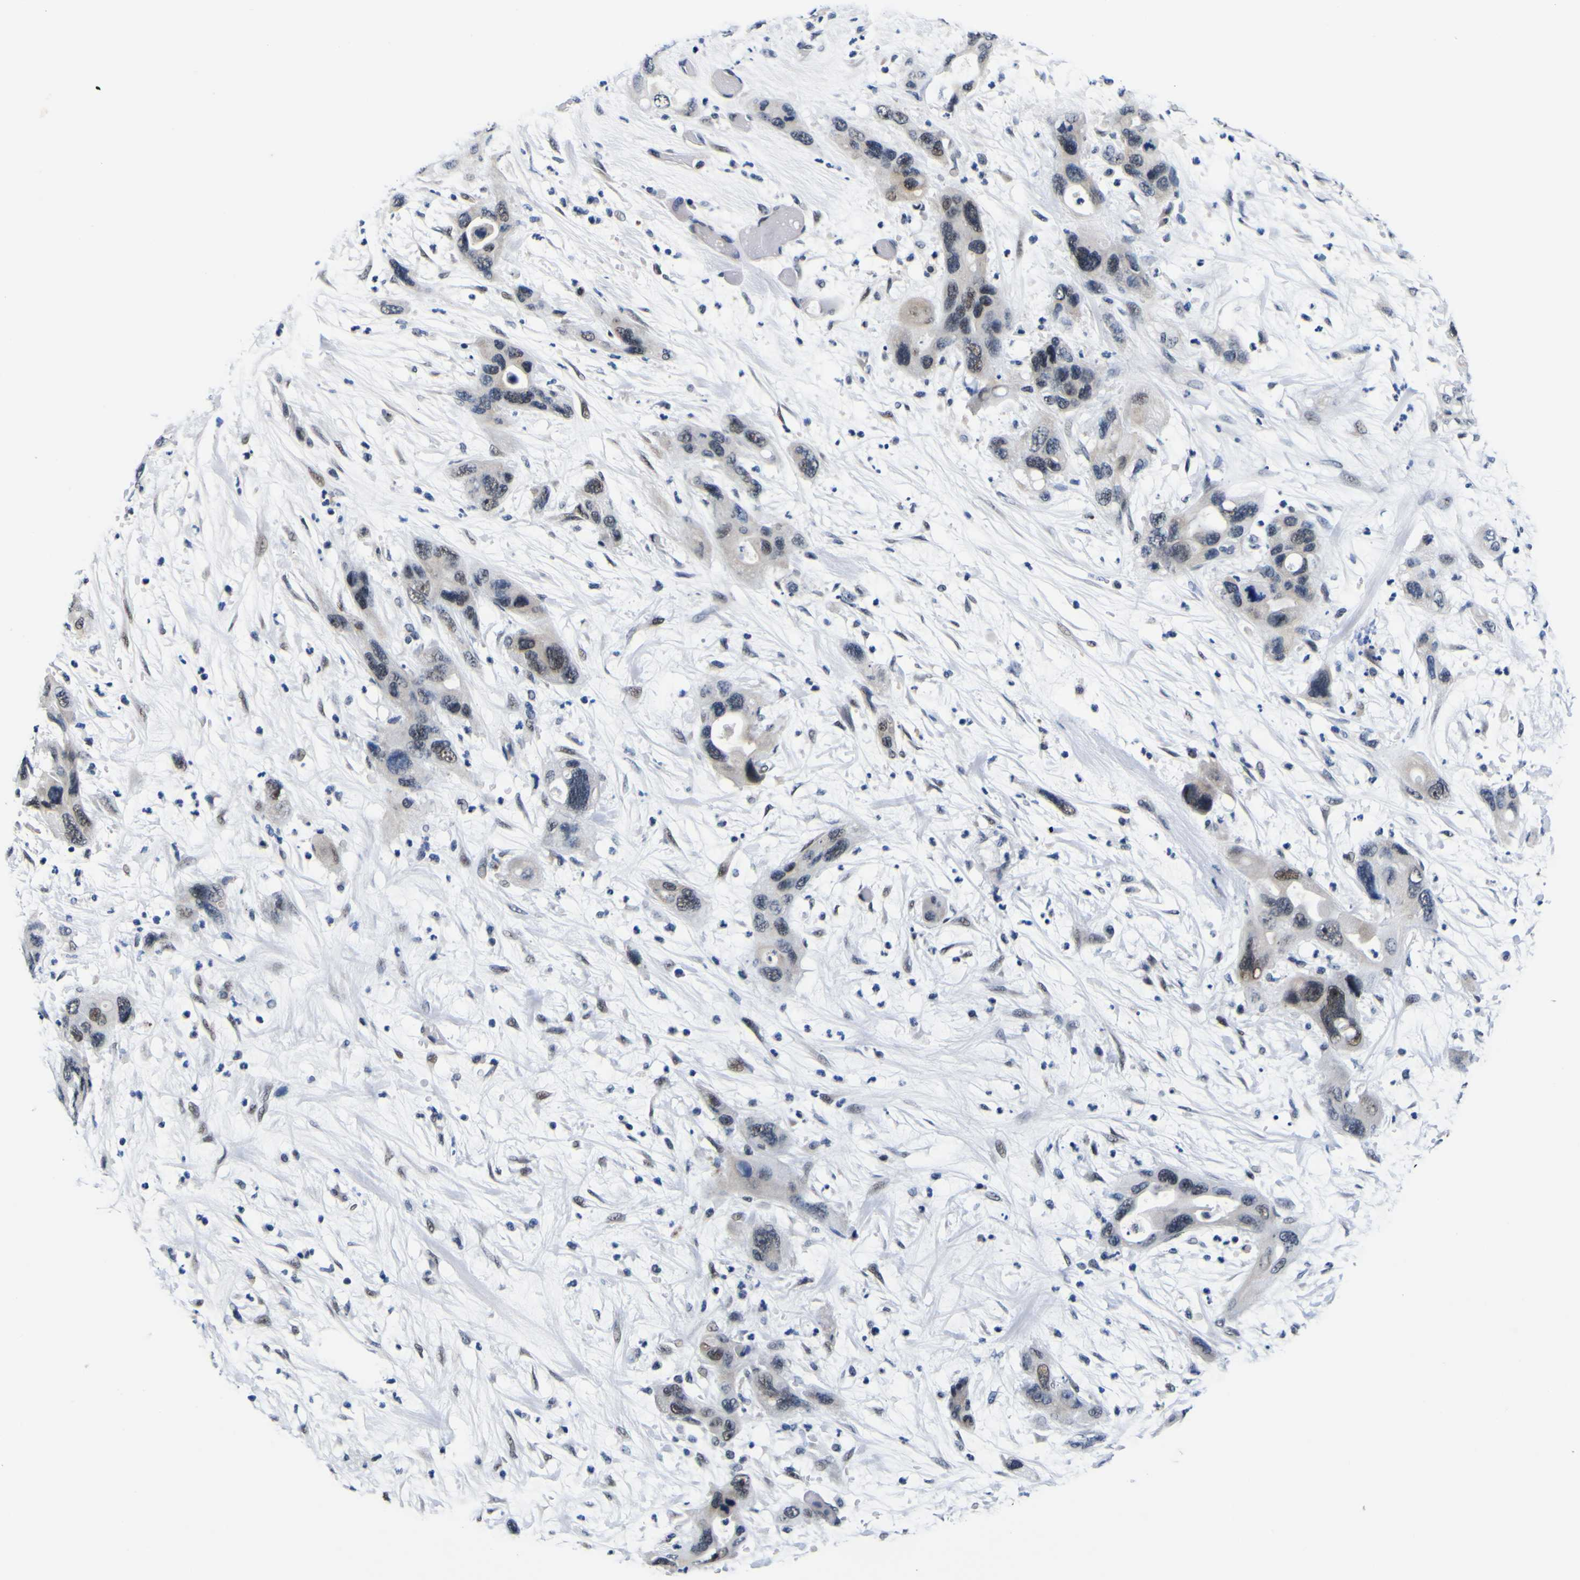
{"staining": {"intensity": "weak", "quantity": "<25%", "location": "nuclear"}, "tissue": "pancreatic cancer", "cell_type": "Tumor cells", "image_type": "cancer", "snomed": [{"axis": "morphology", "description": "Adenocarcinoma, NOS"}, {"axis": "topography", "description": "Pancreas"}], "caption": "Immunohistochemistry (IHC) of human pancreatic adenocarcinoma exhibits no staining in tumor cells.", "gene": "CUL4B", "patient": {"sex": "female", "age": 71}}